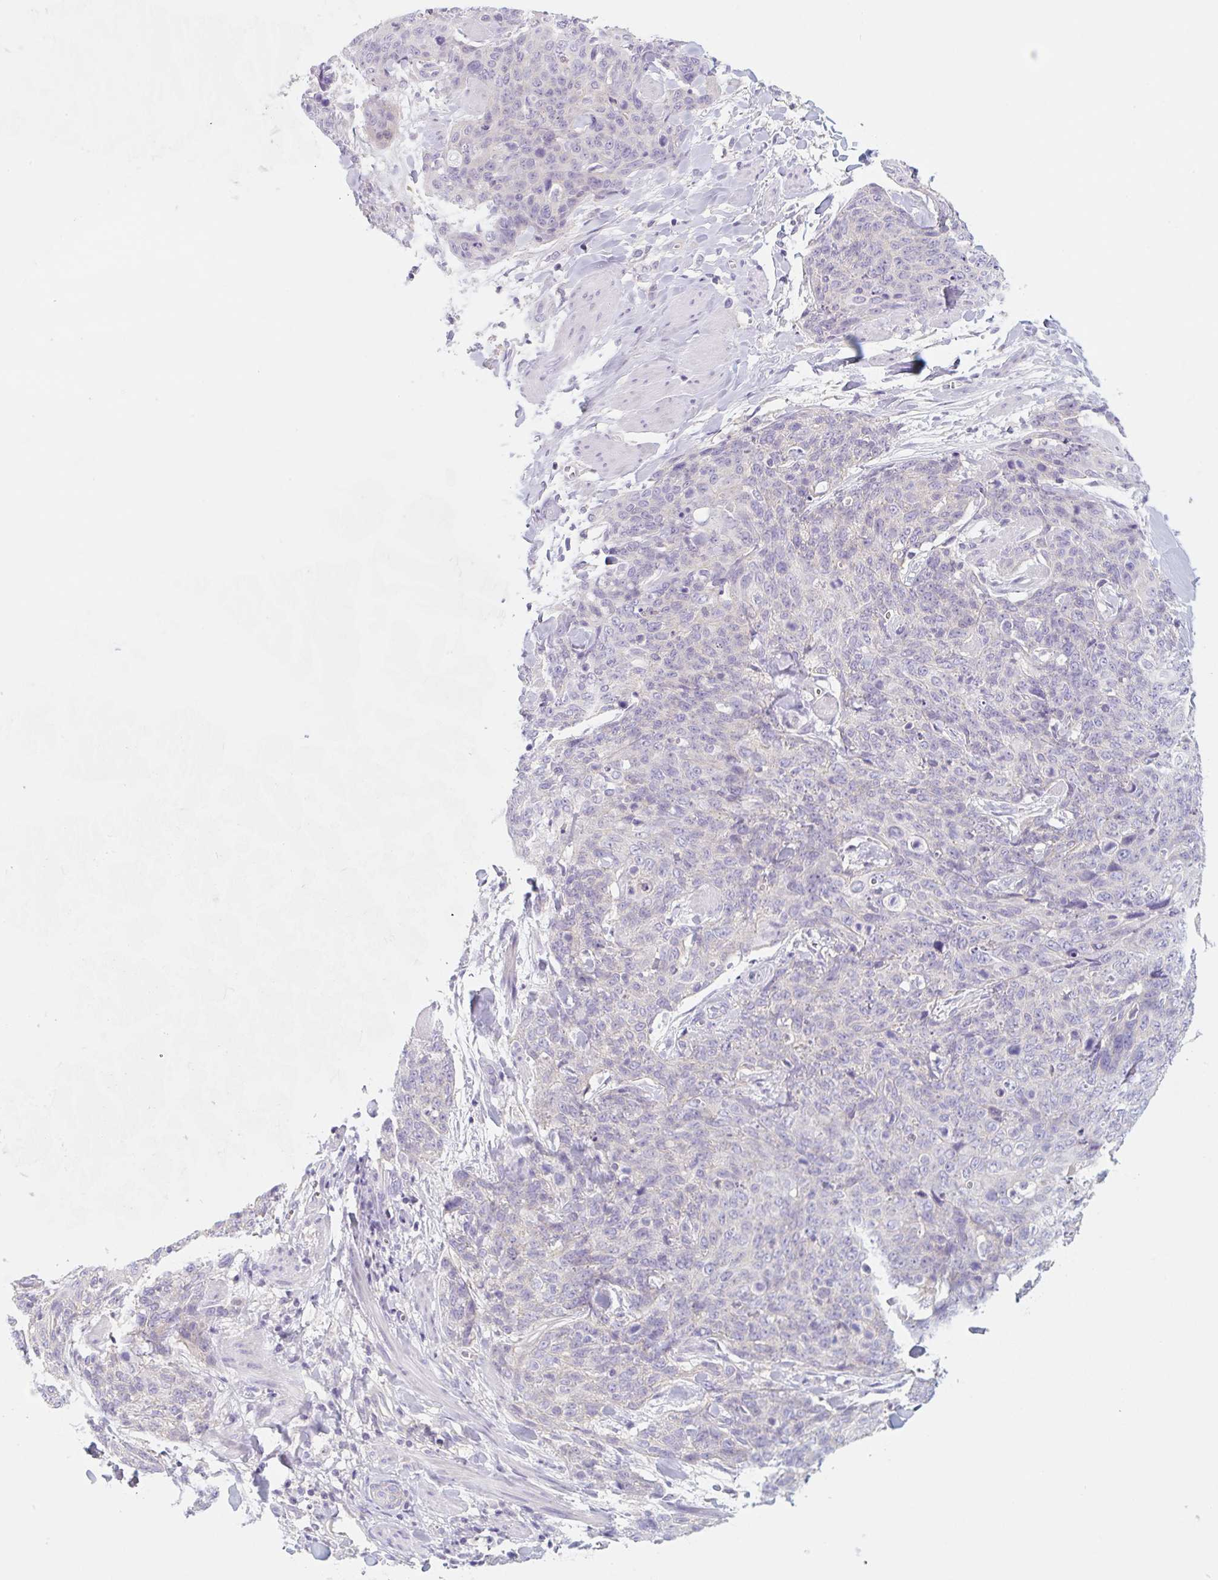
{"staining": {"intensity": "negative", "quantity": "none", "location": "none"}, "tissue": "skin cancer", "cell_type": "Tumor cells", "image_type": "cancer", "snomed": [{"axis": "morphology", "description": "Squamous cell carcinoma, NOS"}, {"axis": "topography", "description": "Skin"}, {"axis": "topography", "description": "Vulva"}], "caption": "The histopathology image reveals no staining of tumor cells in squamous cell carcinoma (skin).", "gene": "LYVE1", "patient": {"sex": "female", "age": 85}}